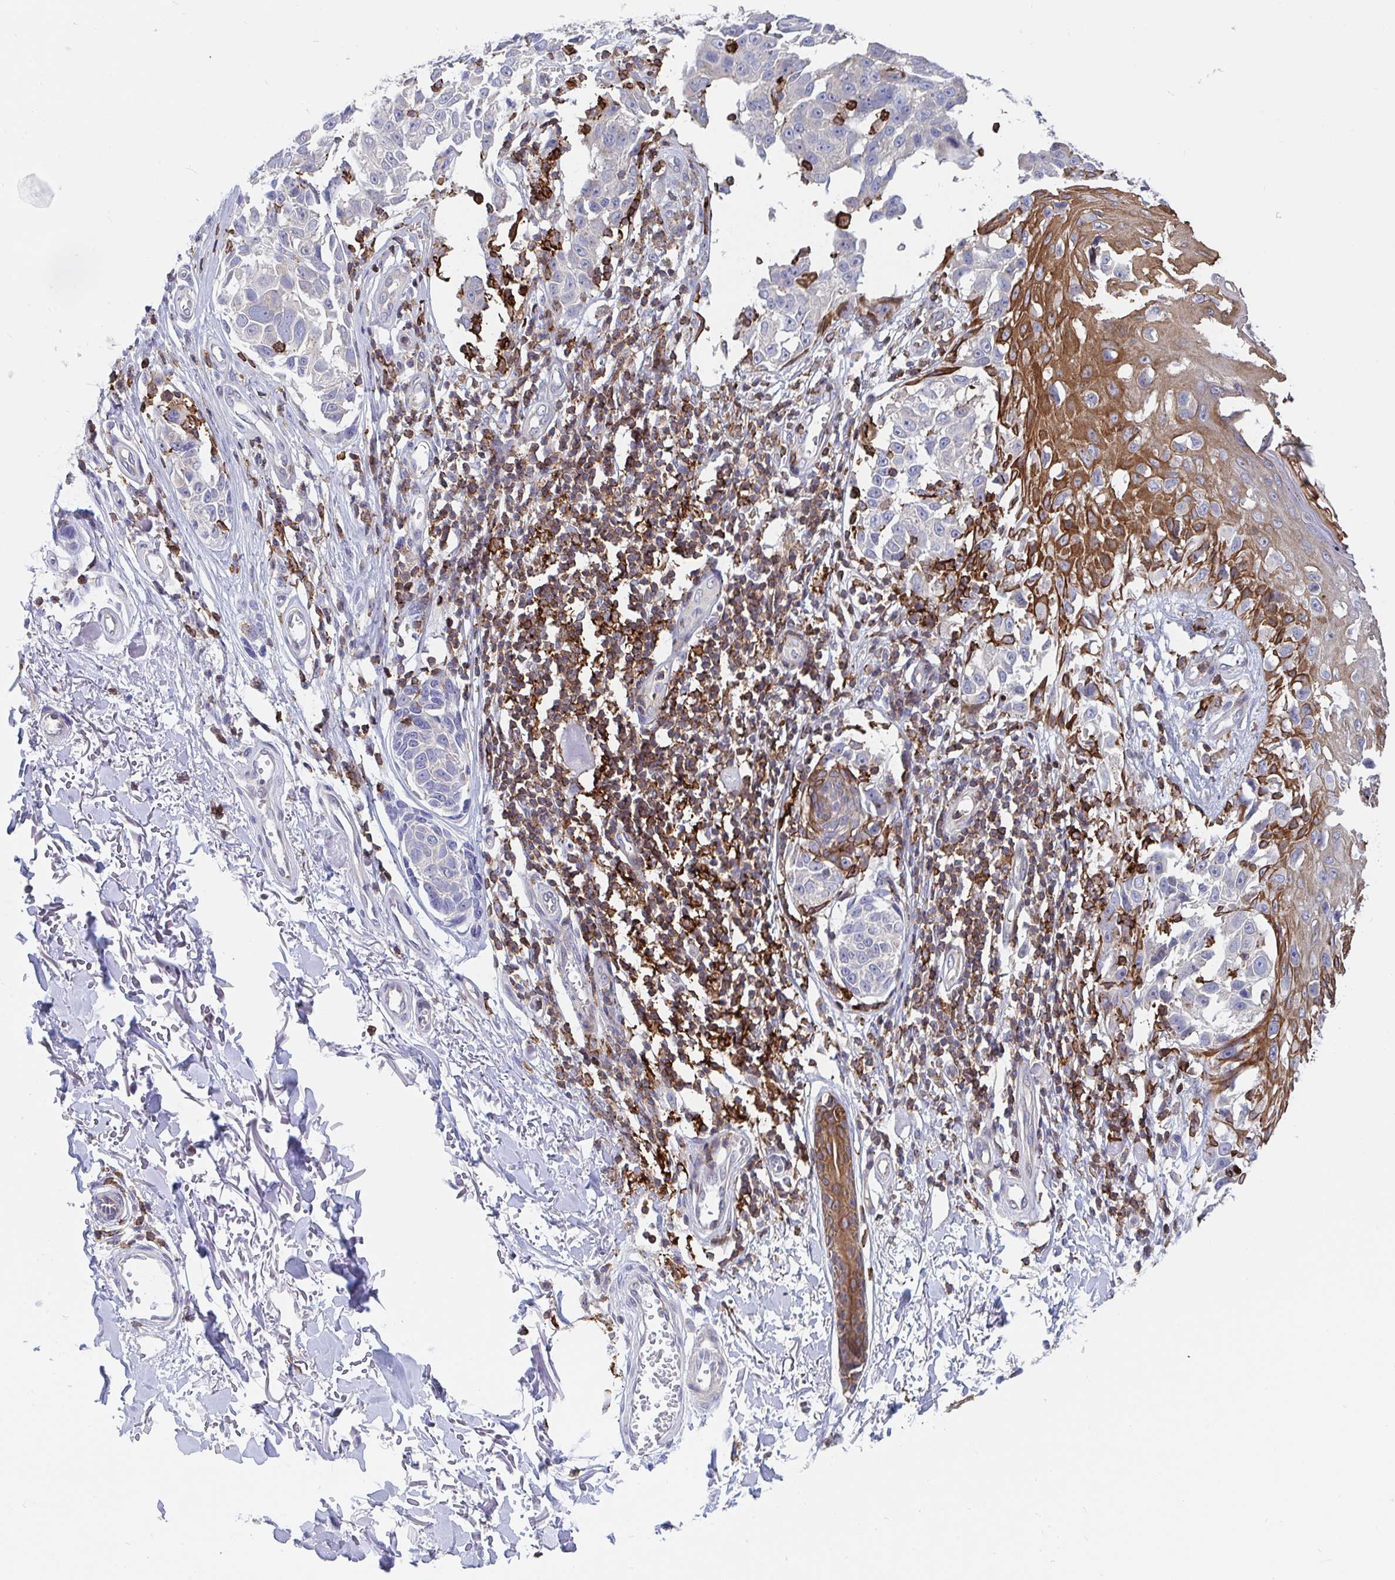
{"staining": {"intensity": "negative", "quantity": "none", "location": "none"}, "tissue": "melanoma", "cell_type": "Tumor cells", "image_type": "cancer", "snomed": [{"axis": "morphology", "description": "Malignant melanoma, NOS"}, {"axis": "topography", "description": "Skin"}], "caption": "Malignant melanoma was stained to show a protein in brown. There is no significant staining in tumor cells.", "gene": "FRMD3", "patient": {"sex": "male", "age": 73}}